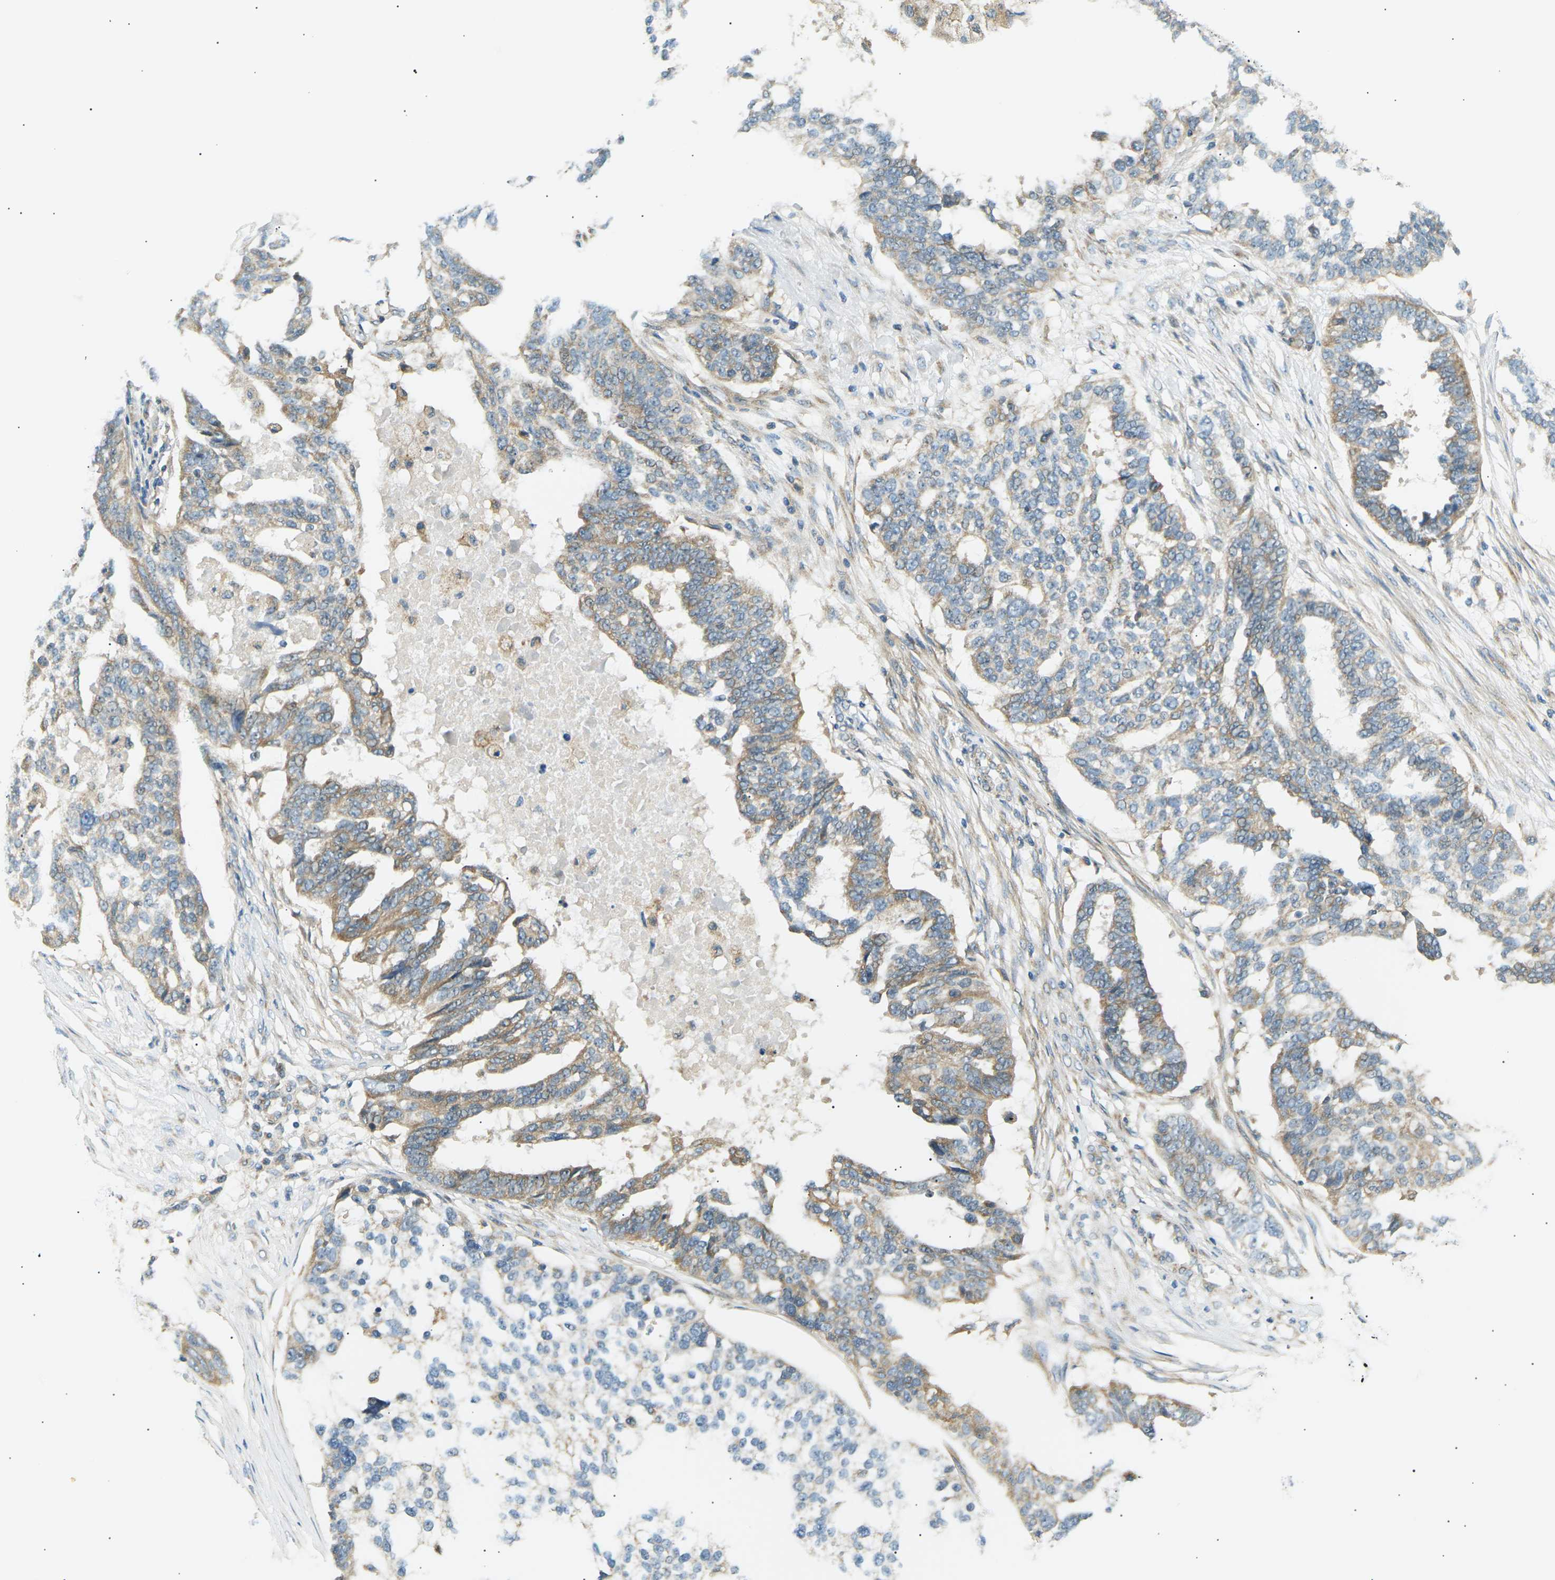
{"staining": {"intensity": "moderate", "quantity": "25%-75%", "location": "cytoplasmic/membranous"}, "tissue": "ovarian cancer", "cell_type": "Tumor cells", "image_type": "cancer", "snomed": [{"axis": "morphology", "description": "Cystadenocarcinoma, serous, NOS"}, {"axis": "topography", "description": "Ovary"}], "caption": "Ovarian serous cystadenocarcinoma stained with DAB IHC exhibits medium levels of moderate cytoplasmic/membranous positivity in about 25%-75% of tumor cells.", "gene": "TBC1D8", "patient": {"sex": "female", "age": 59}}